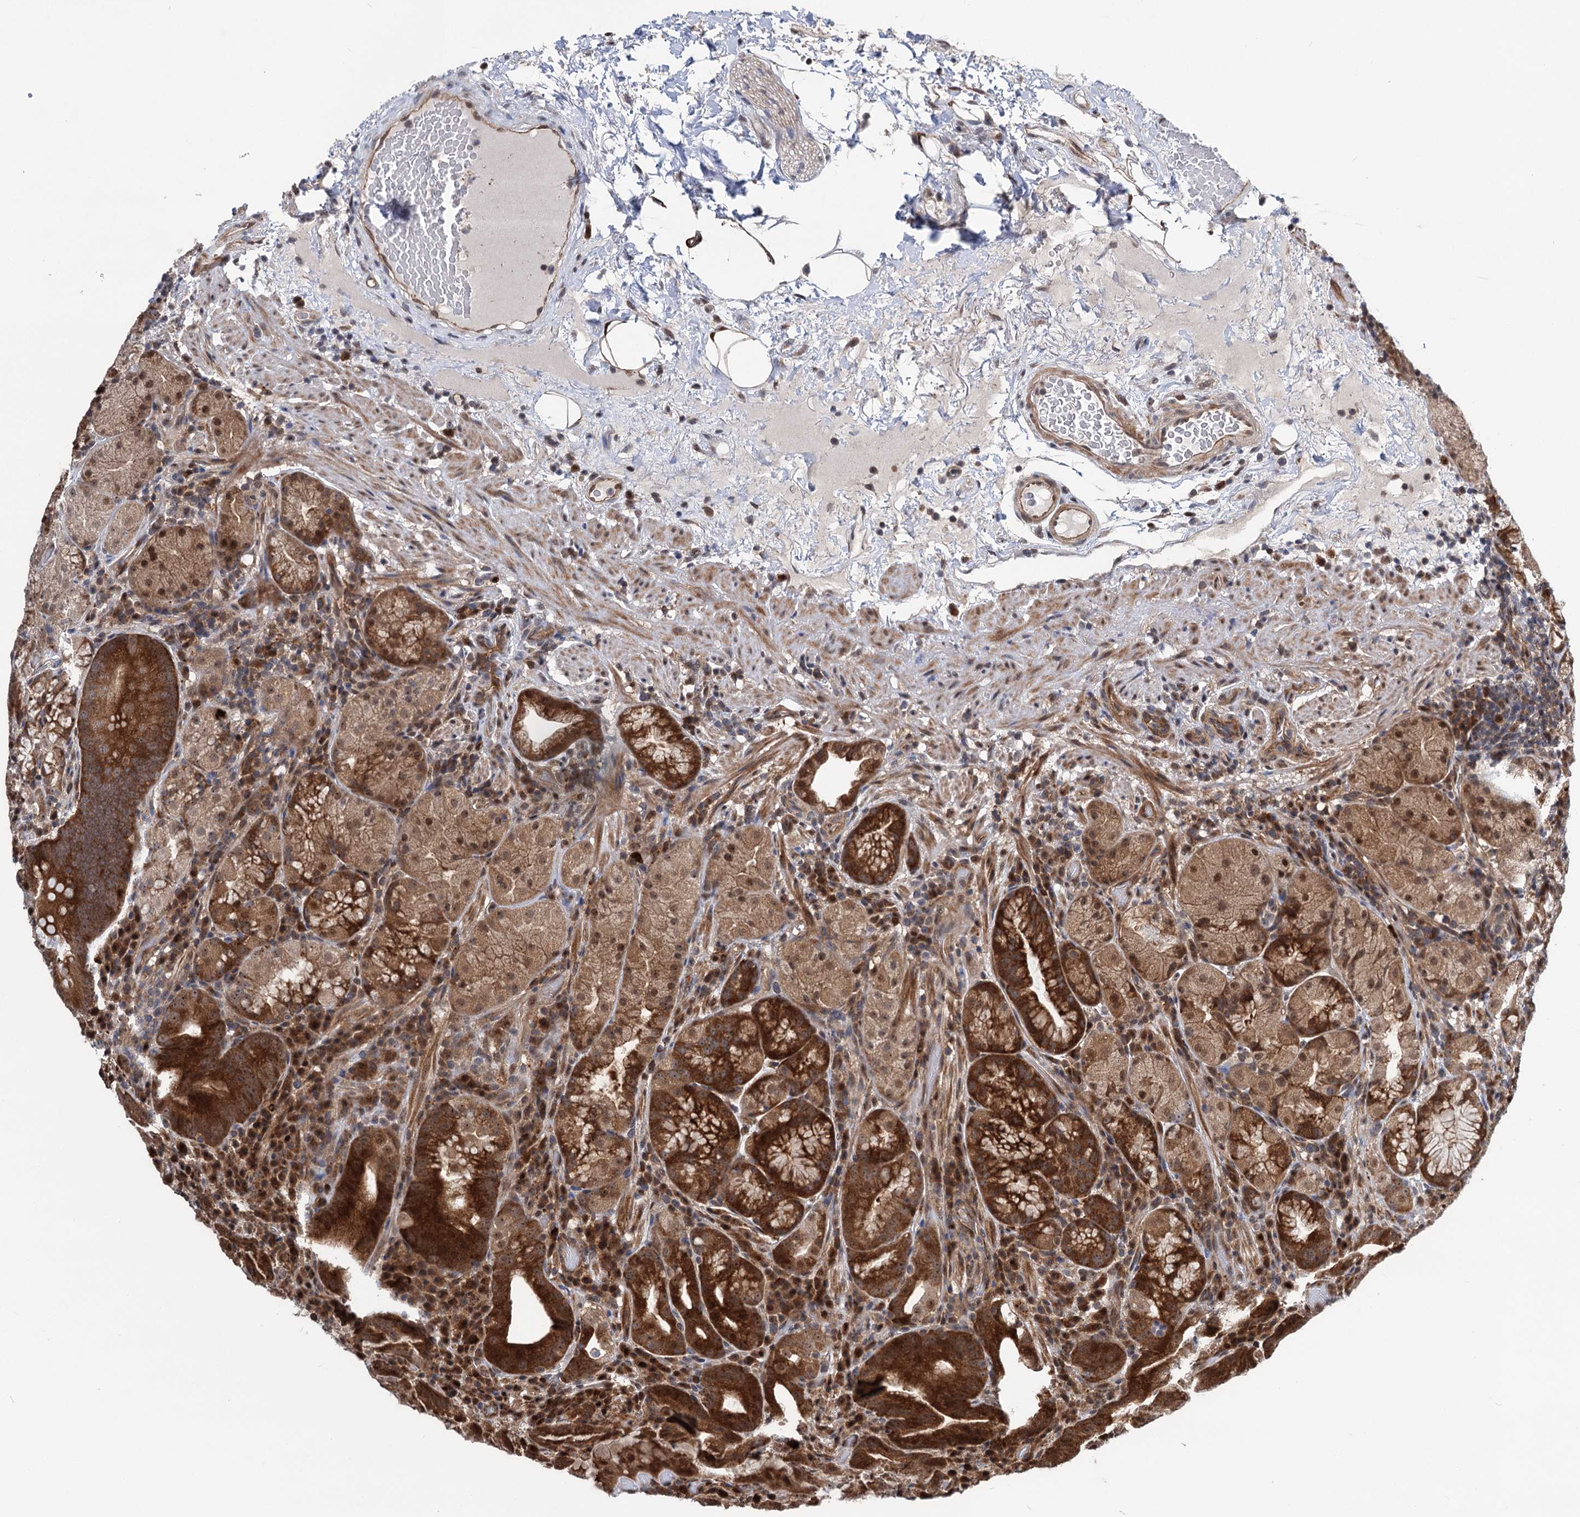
{"staining": {"intensity": "strong", "quantity": ">75%", "location": "cytoplasmic/membranous,nuclear"}, "tissue": "stomach", "cell_type": "Glandular cells", "image_type": "normal", "snomed": [{"axis": "morphology", "description": "Normal tissue, NOS"}, {"axis": "morphology", "description": "Inflammation, NOS"}, {"axis": "topography", "description": "Stomach"}], "caption": "IHC (DAB) staining of normal human stomach shows strong cytoplasmic/membranous,nuclear protein positivity in about >75% of glandular cells. (DAB (3,3'-diaminobenzidine) = brown stain, brightfield microscopy at high magnification).", "gene": "GPBP1", "patient": {"sex": "male", "age": 79}}